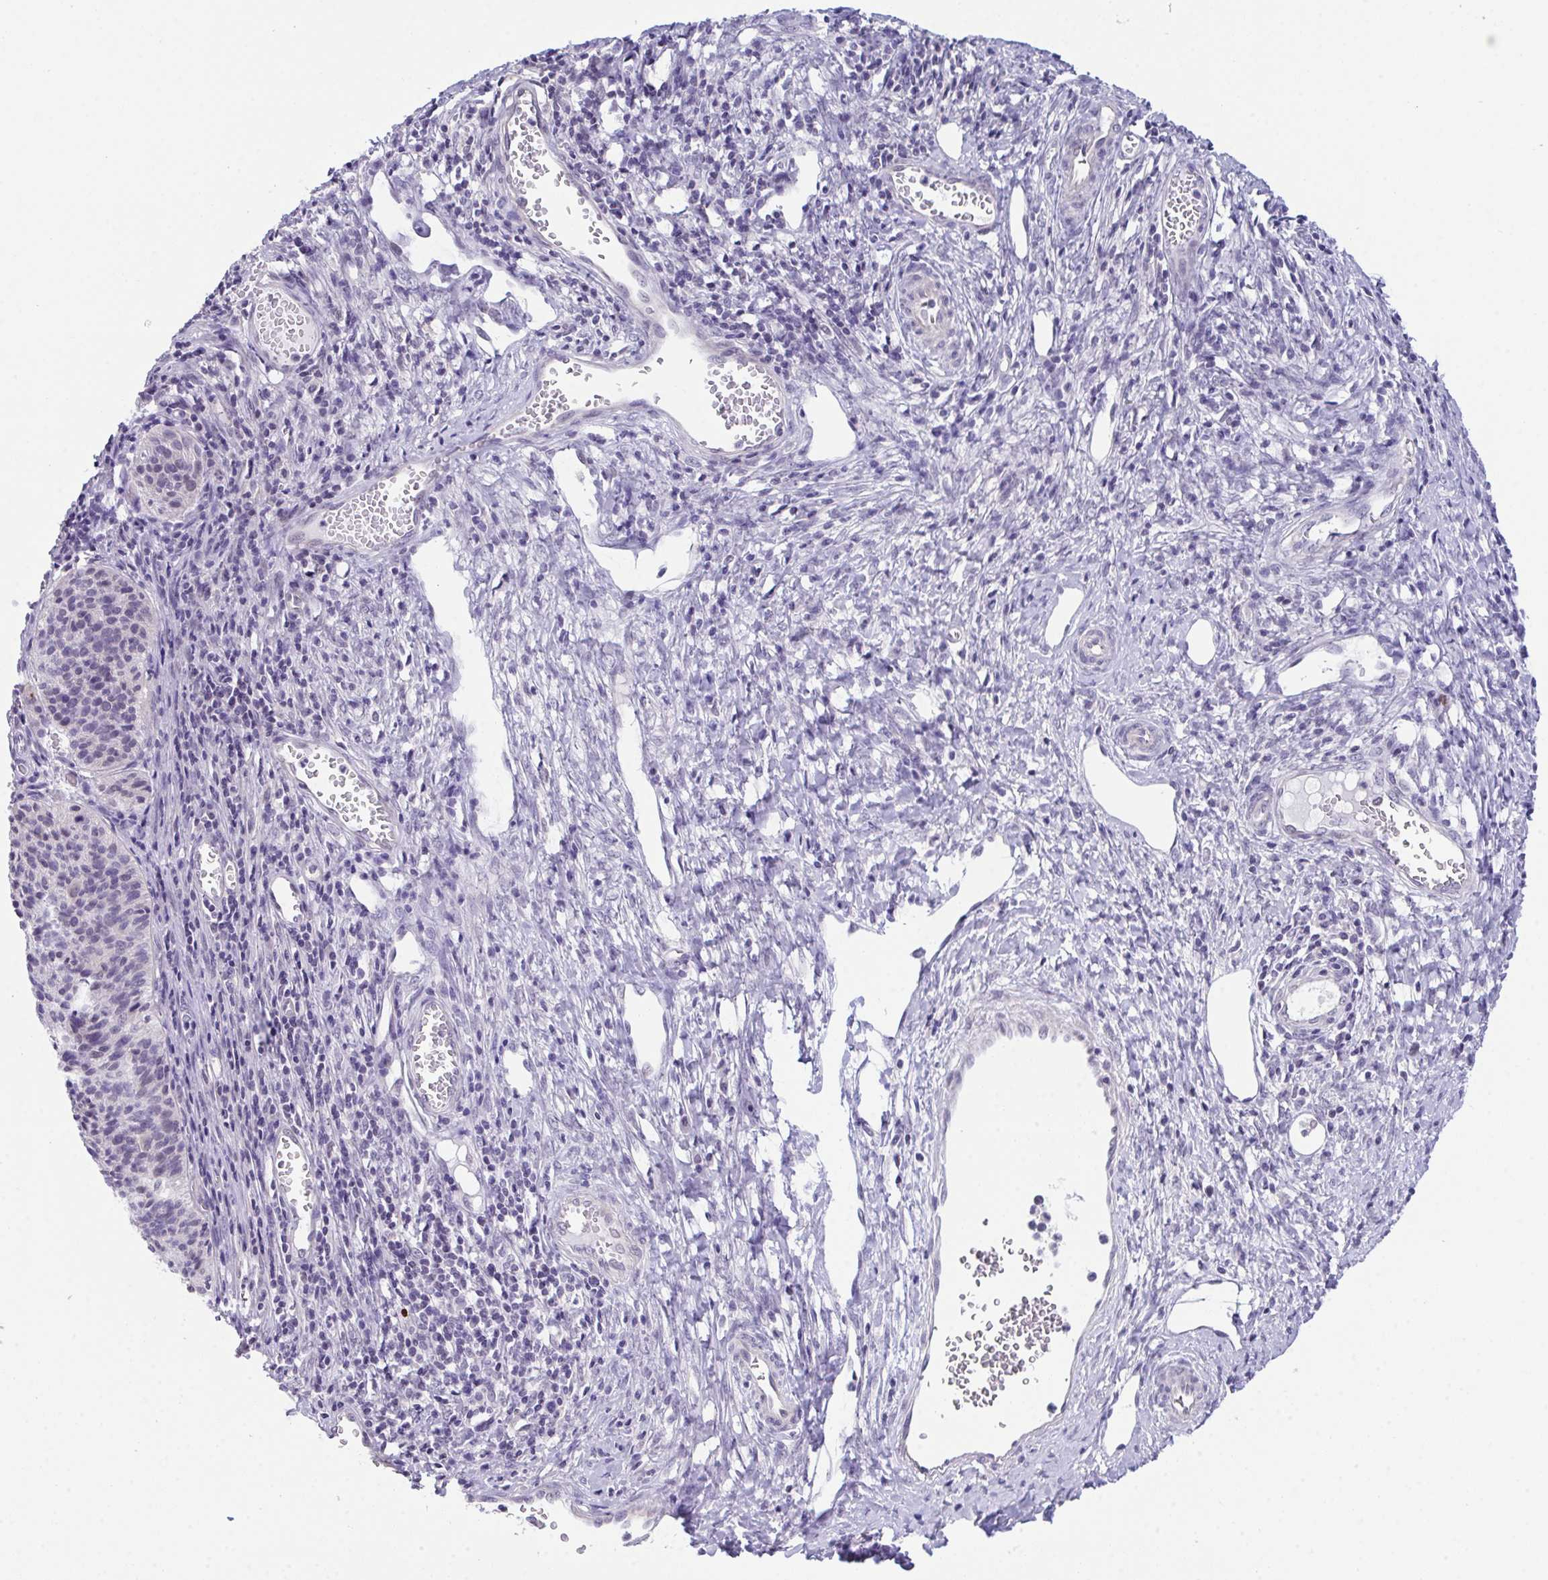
{"staining": {"intensity": "negative", "quantity": "none", "location": "none"}, "tissue": "cervical cancer", "cell_type": "Tumor cells", "image_type": "cancer", "snomed": [{"axis": "morphology", "description": "Squamous cell carcinoma, NOS"}, {"axis": "topography", "description": "Cervix"}], "caption": "Protein analysis of cervical cancer (squamous cell carcinoma) demonstrates no significant staining in tumor cells.", "gene": "ATP6V0D2", "patient": {"sex": "female", "age": 49}}